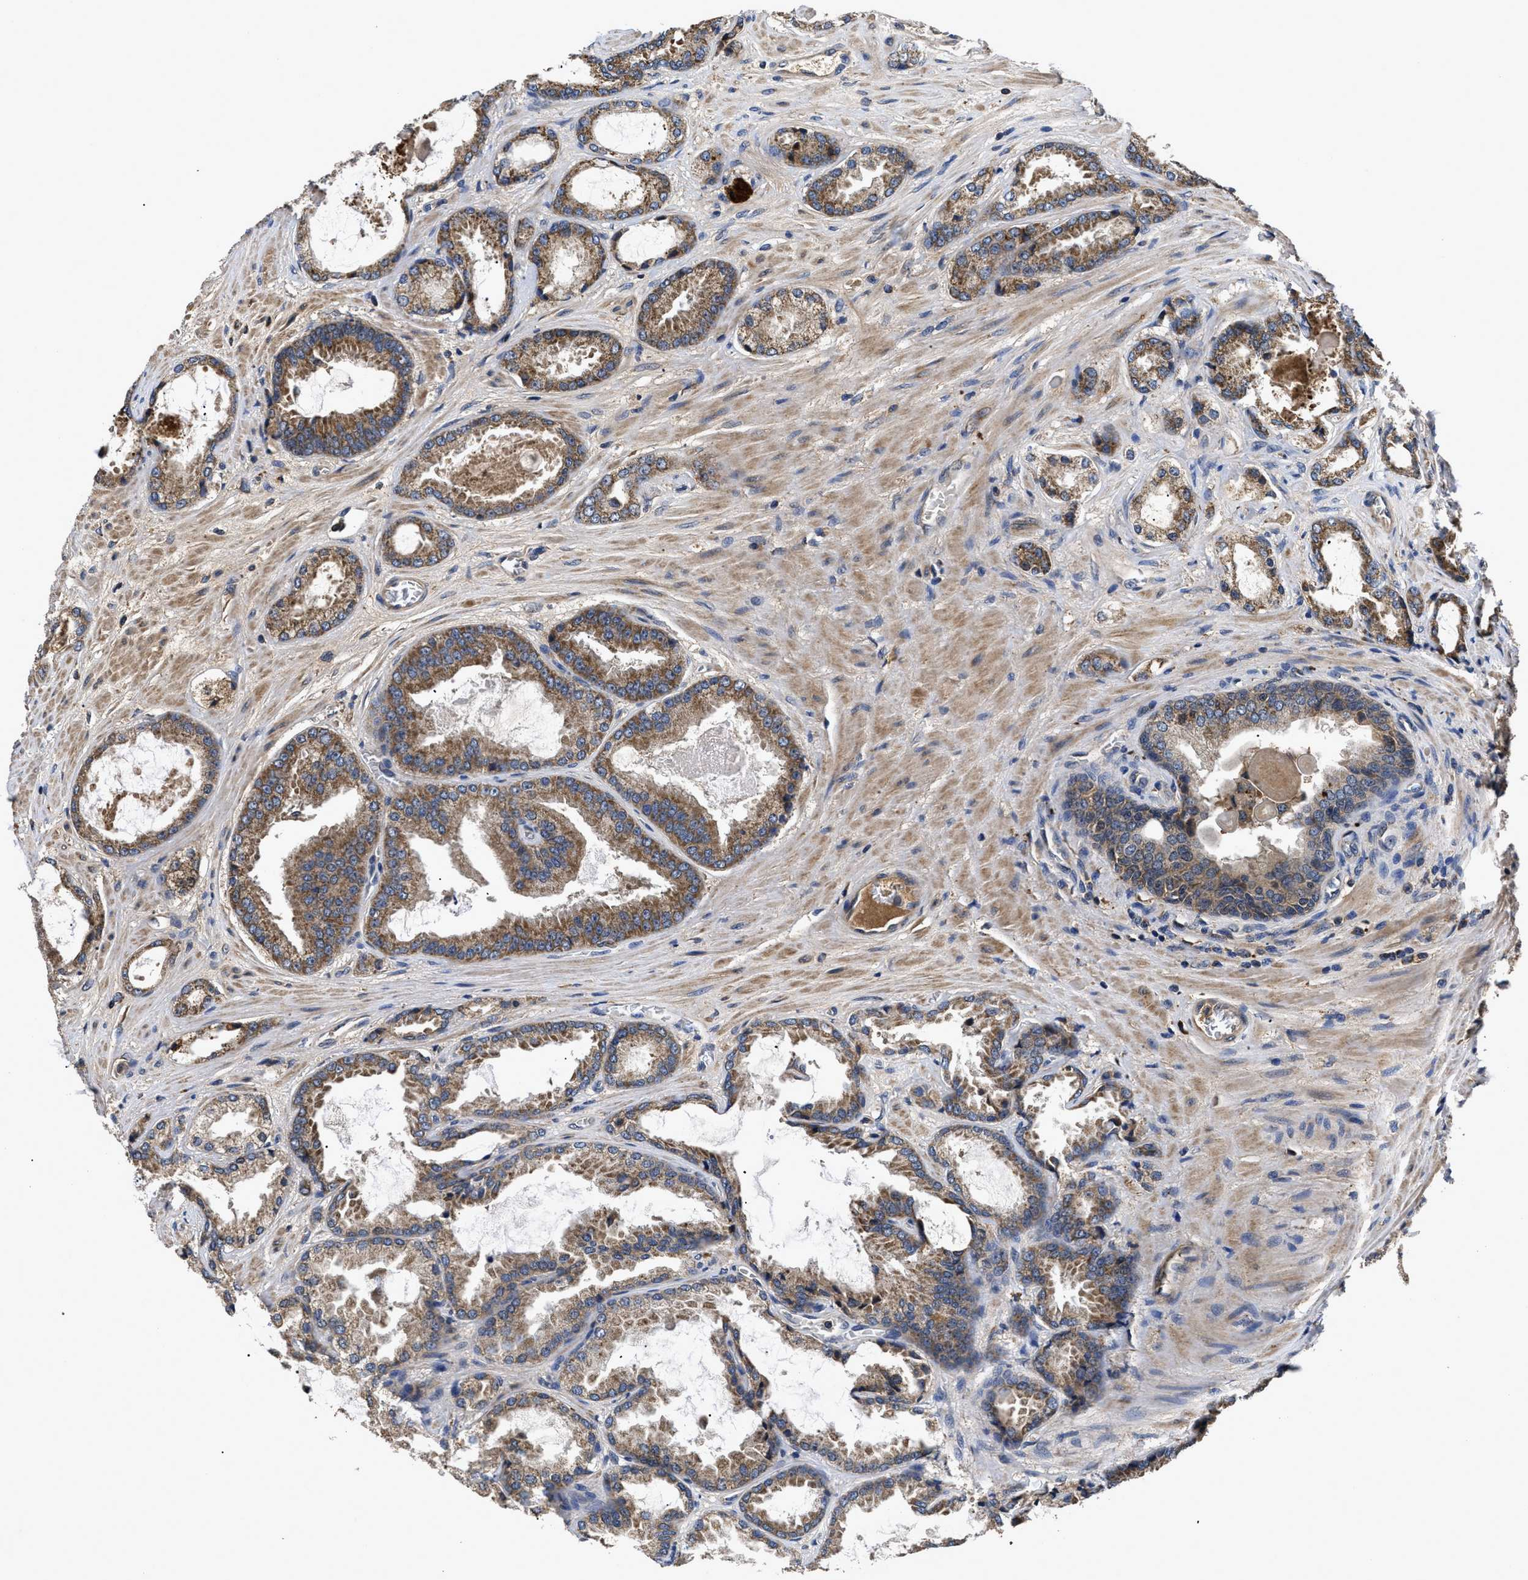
{"staining": {"intensity": "moderate", "quantity": ">75%", "location": "cytoplasmic/membranous"}, "tissue": "prostate cancer", "cell_type": "Tumor cells", "image_type": "cancer", "snomed": [{"axis": "morphology", "description": "Adenocarcinoma, High grade"}, {"axis": "topography", "description": "Prostate"}], "caption": "About >75% of tumor cells in prostate cancer (adenocarcinoma (high-grade)) reveal moderate cytoplasmic/membranous protein staining as visualized by brown immunohistochemical staining.", "gene": "LRRC3", "patient": {"sex": "male", "age": 65}}